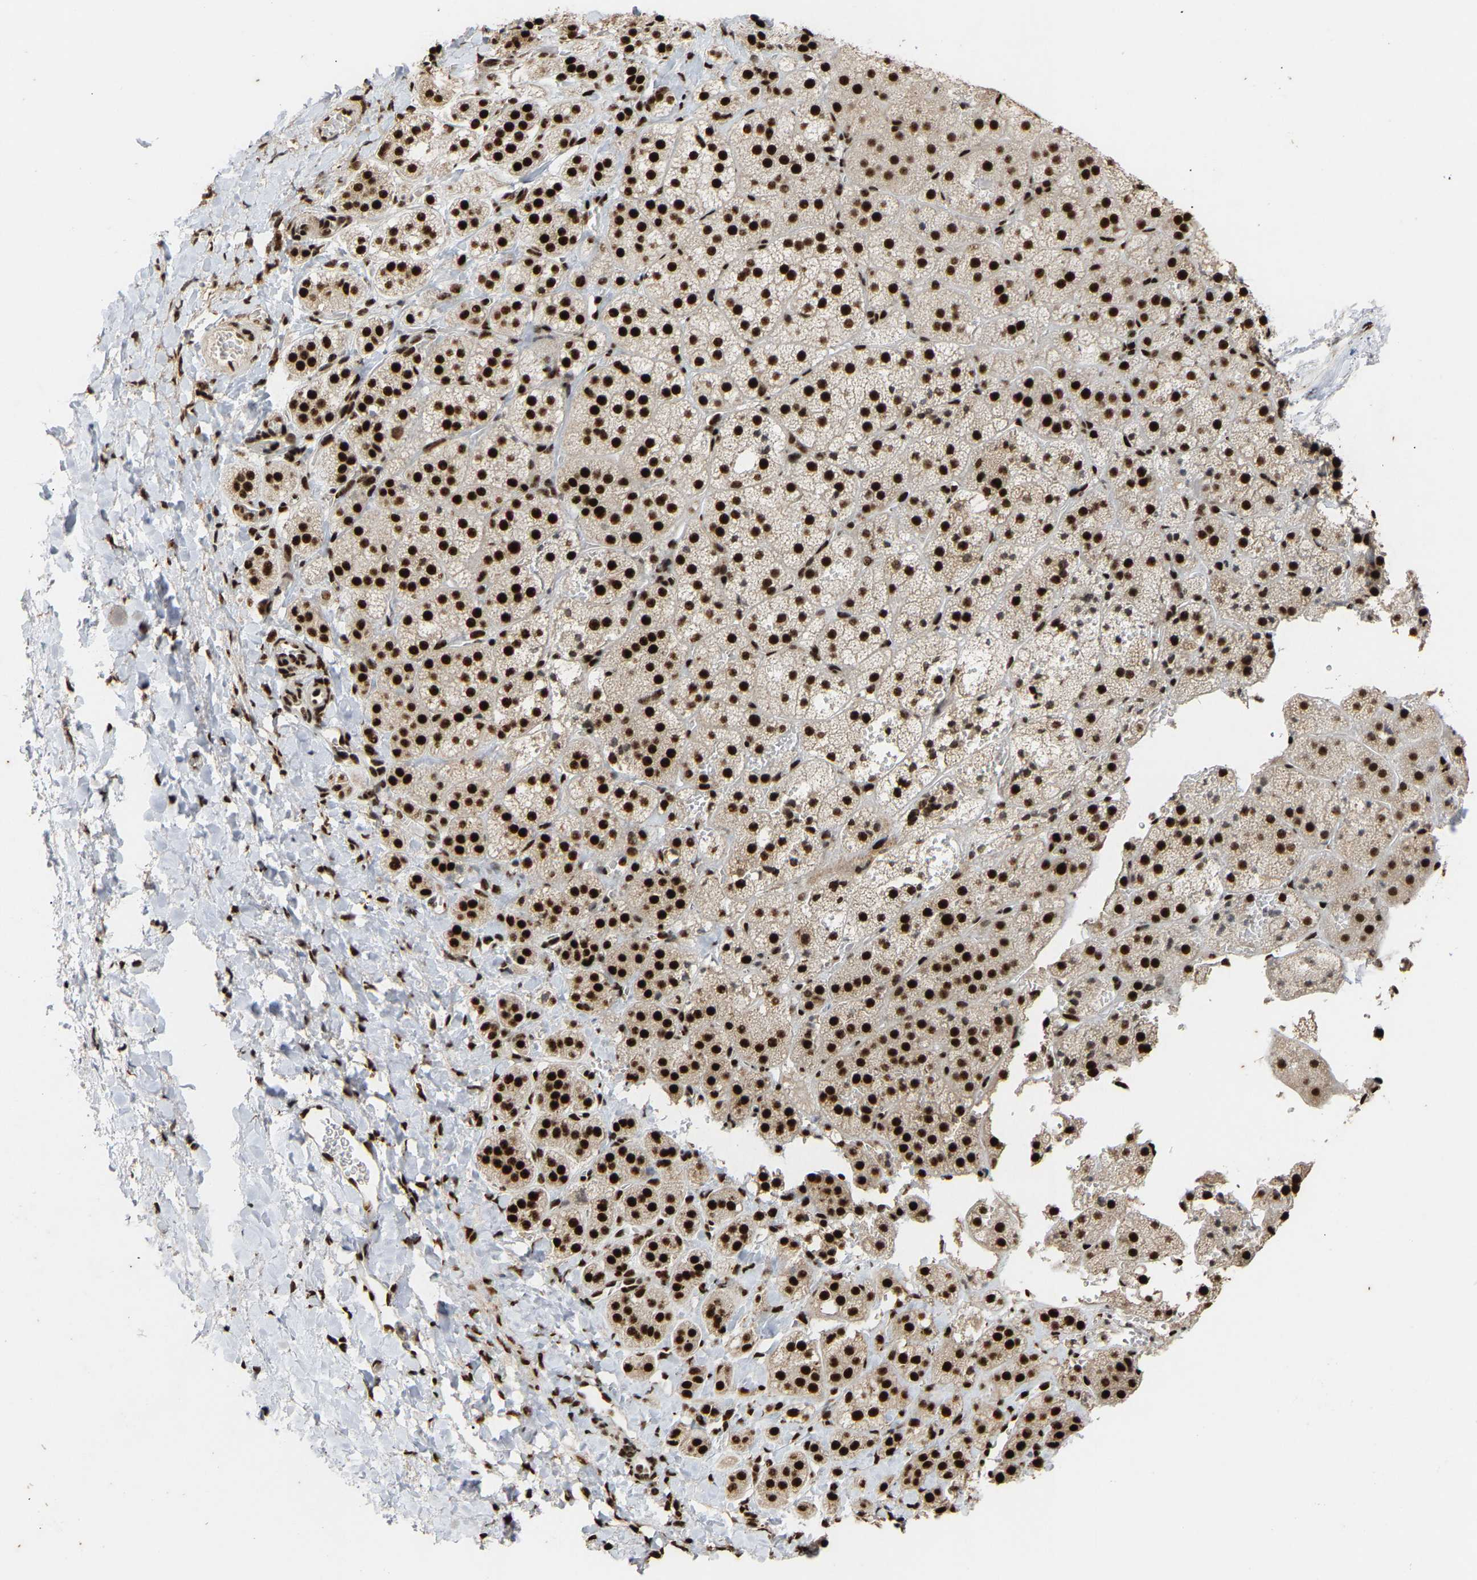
{"staining": {"intensity": "strong", "quantity": ">75%", "location": "nuclear"}, "tissue": "adrenal gland", "cell_type": "Glandular cells", "image_type": "normal", "snomed": [{"axis": "morphology", "description": "Normal tissue, NOS"}, {"axis": "topography", "description": "Adrenal gland"}], "caption": "Immunohistochemical staining of benign human adrenal gland exhibits strong nuclear protein positivity in about >75% of glandular cells. The protein of interest is stained brown, and the nuclei are stained in blue (DAB (3,3'-diaminobenzidine) IHC with brightfield microscopy, high magnification).", "gene": "ALYREF", "patient": {"sex": "female", "age": 44}}